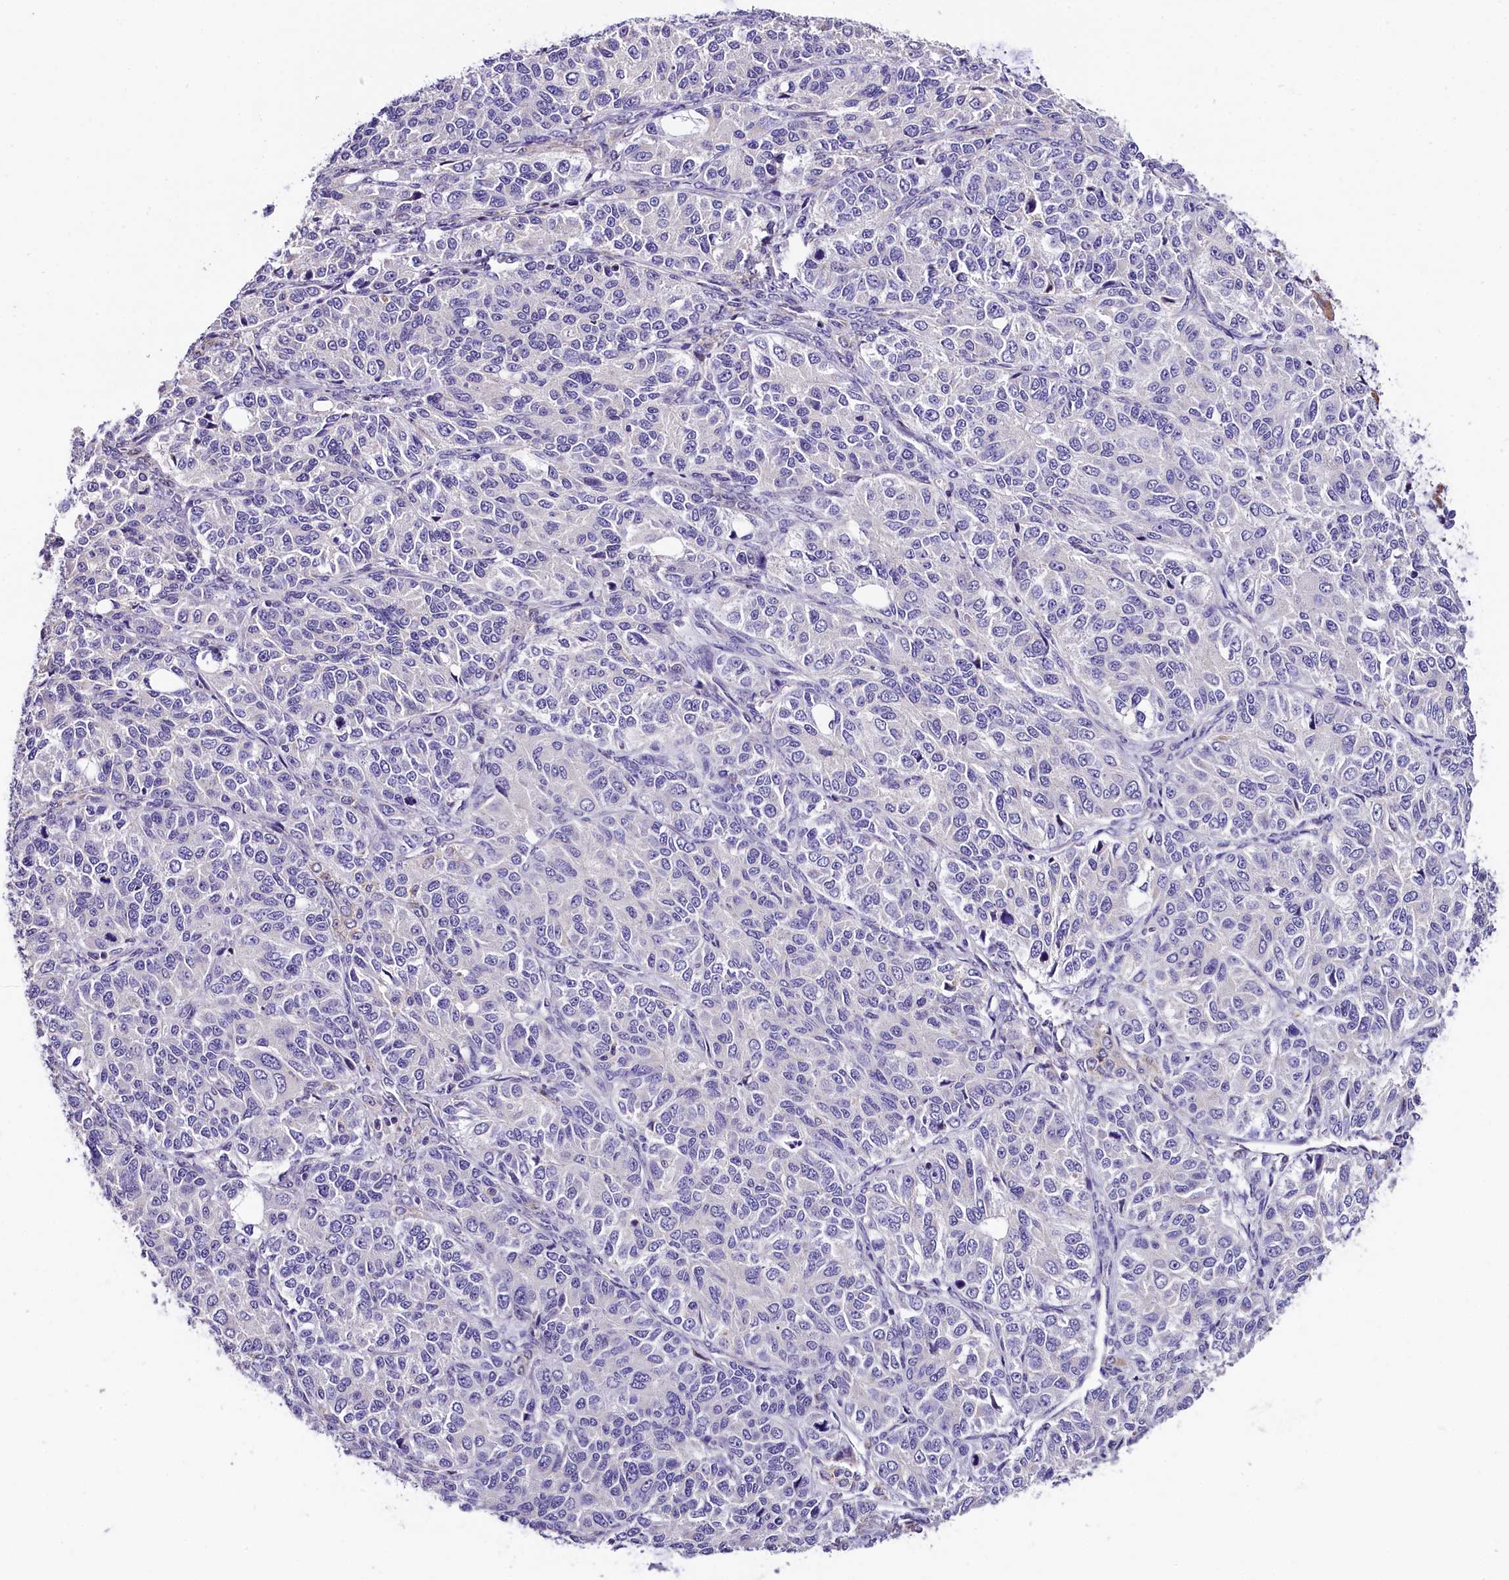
{"staining": {"intensity": "negative", "quantity": "none", "location": "none"}, "tissue": "ovarian cancer", "cell_type": "Tumor cells", "image_type": "cancer", "snomed": [{"axis": "morphology", "description": "Carcinoma, endometroid"}, {"axis": "topography", "description": "Ovary"}], "caption": "Immunohistochemistry micrograph of neoplastic tissue: ovarian cancer (endometroid carcinoma) stained with DAB demonstrates no significant protein positivity in tumor cells. (DAB (3,3'-diaminobenzidine) IHC, high magnification).", "gene": "ACAA2", "patient": {"sex": "female", "age": 51}}